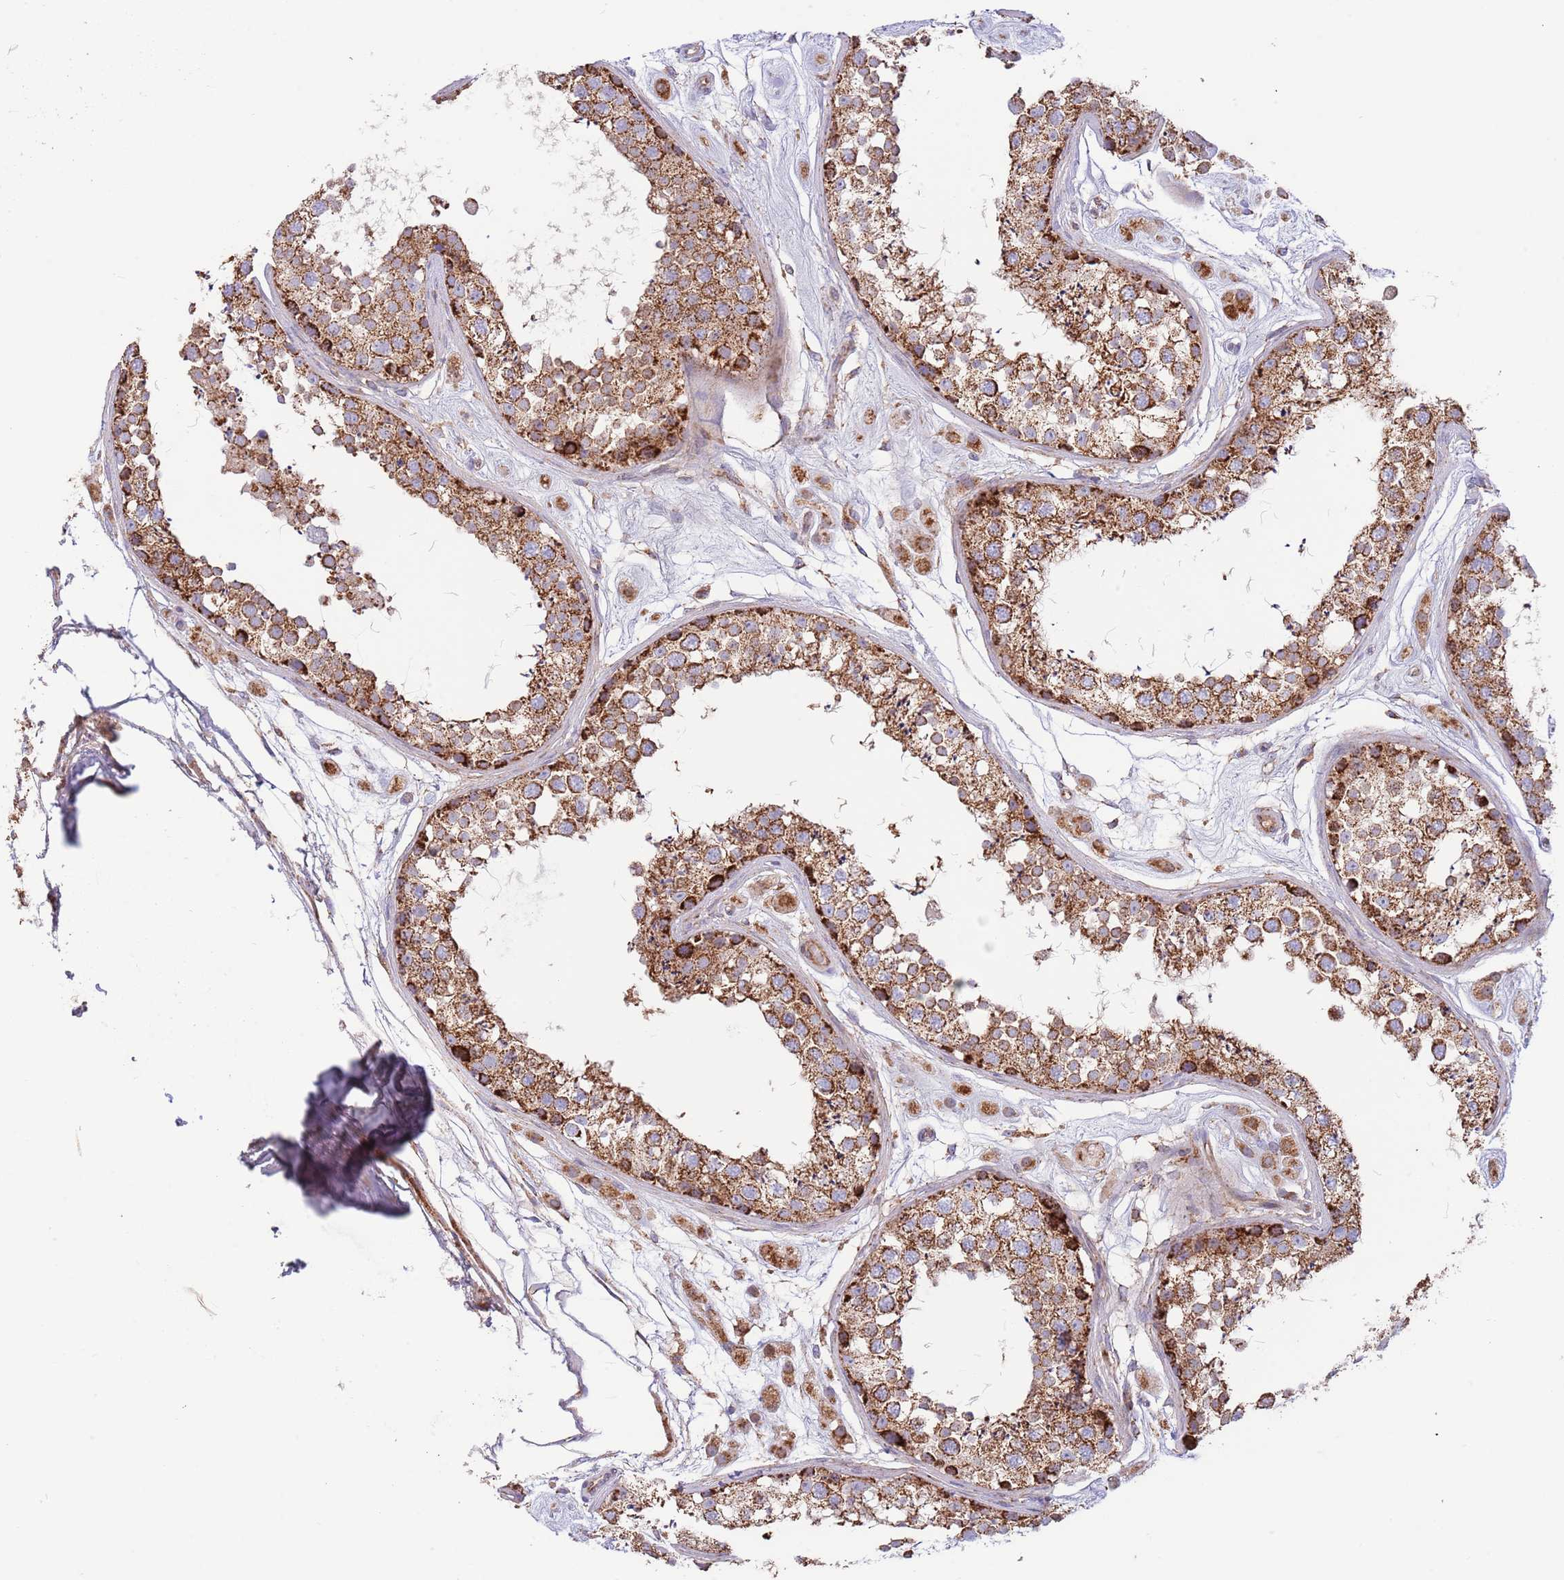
{"staining": {"intensity": "strong", "quantity": ">75%", "location": "cytoplasmic/membranous"}, "tissue": "testis", "cell_type": "Cells in seminiferous ducts", "image_type": "normal", "snomed": [{"axis": "morphology", "description": "Normal tissue, NOS"}, {"axis": "topography", "description": "Testis"}], "caption": "An IHC micrograph of normal tissue is shown. Protein staining in brown labels strong cytoplasmic/membranous positivity in testis within cells in seminiferous ducts.", "gene": "DNAJA3", "patient": {"sex": "male", "age": 25}}